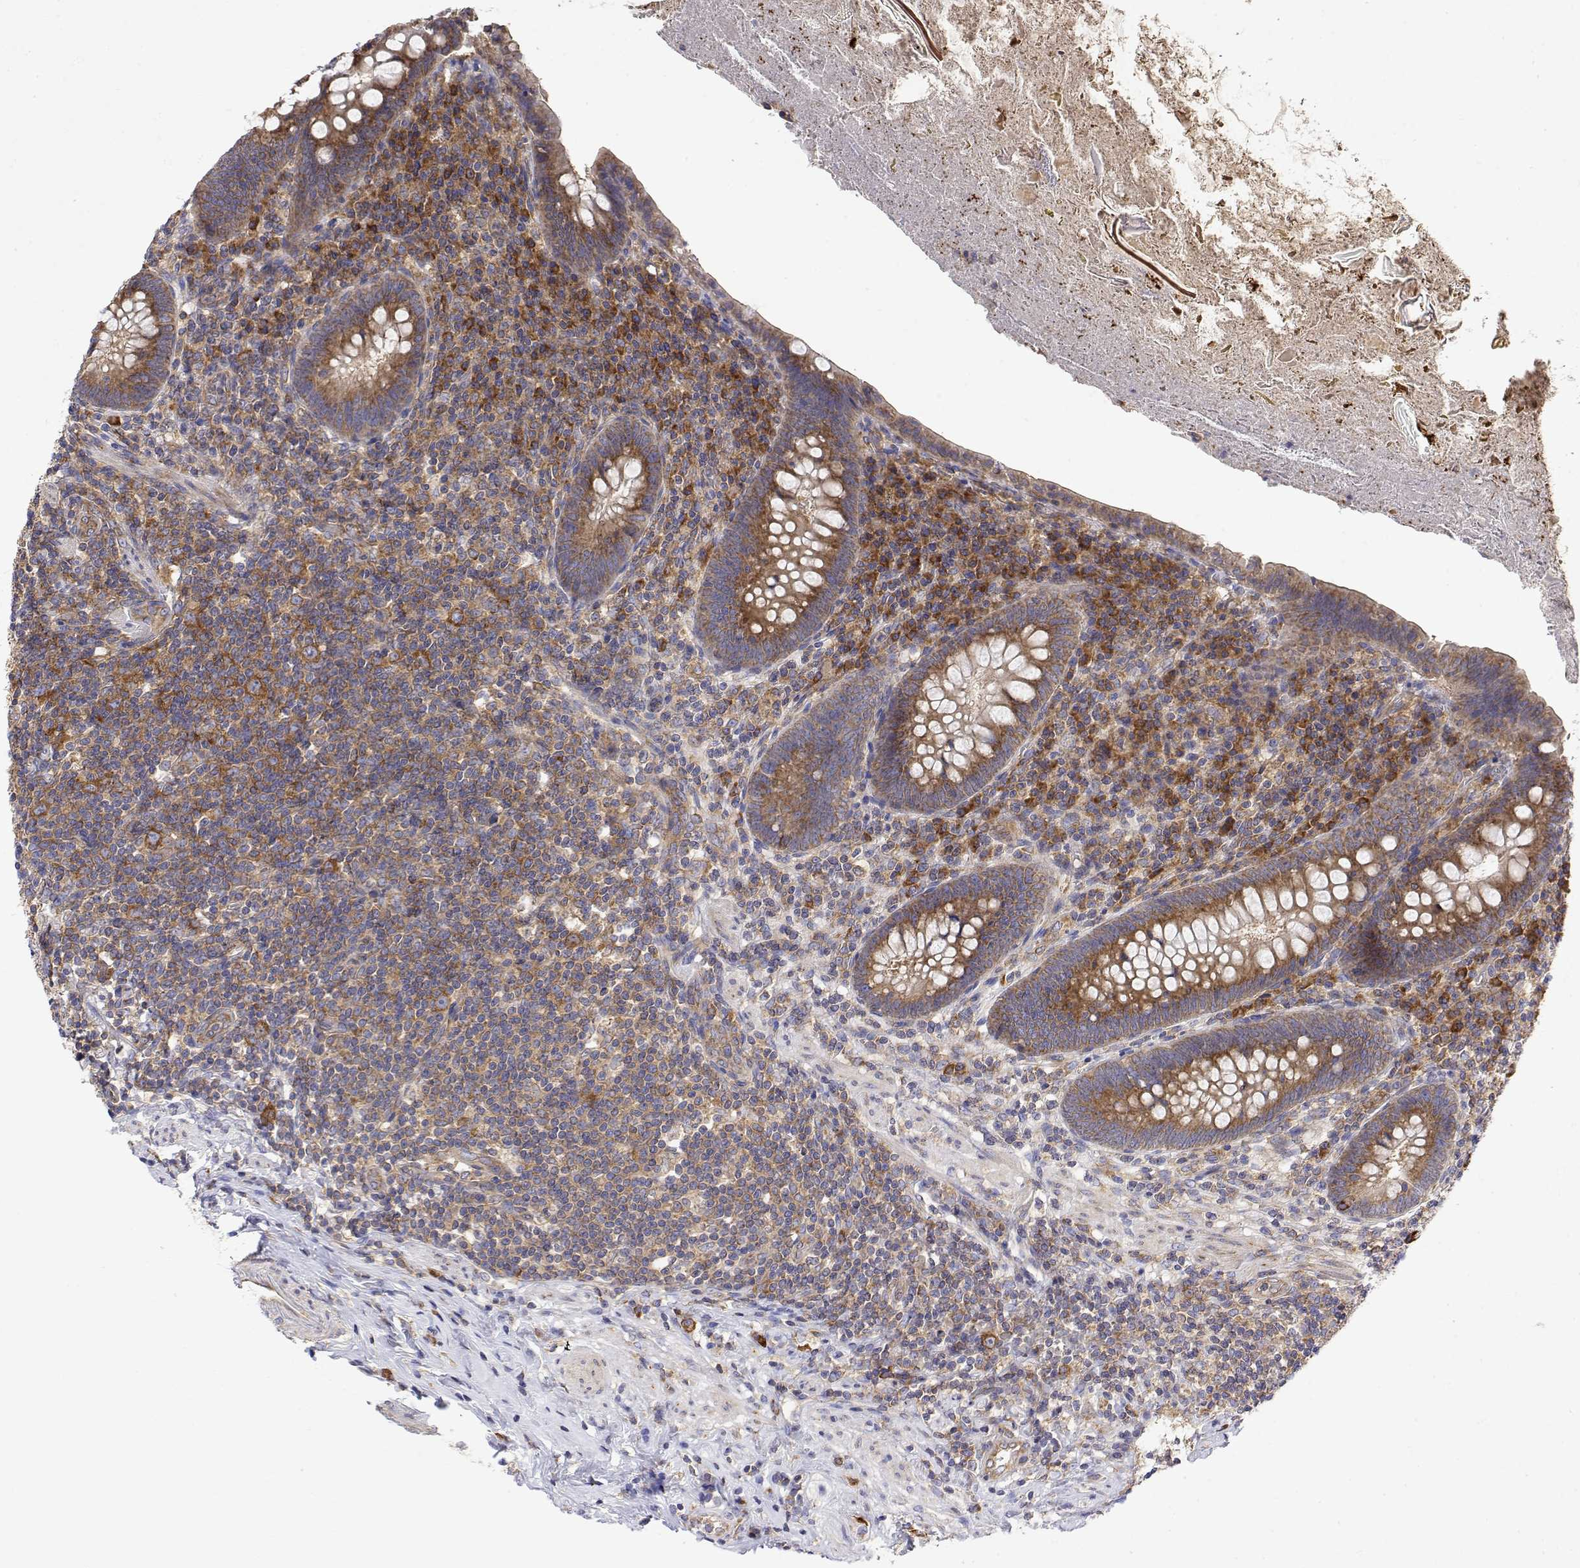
{"staining": {"intensity": "moderate", "quantity": ">75%", "location": "cytoplasmic/membranous"}, "tissue": "appendix", "cell_type": "Glandular cells", "image_type": "normal", "snomed": [{"axis": "morphology", "description": "Normal tissue, NOS"}, {"axis": "topography", "description": "Appendix"}], "caption": "Brown immunohistochemical staining in benign appendix reveals moderate cytoplasmic/membranous expression in about >75% of glandular cells.", "gene": "EEF1G", "patient": {"sex": "male", "age": 47}}